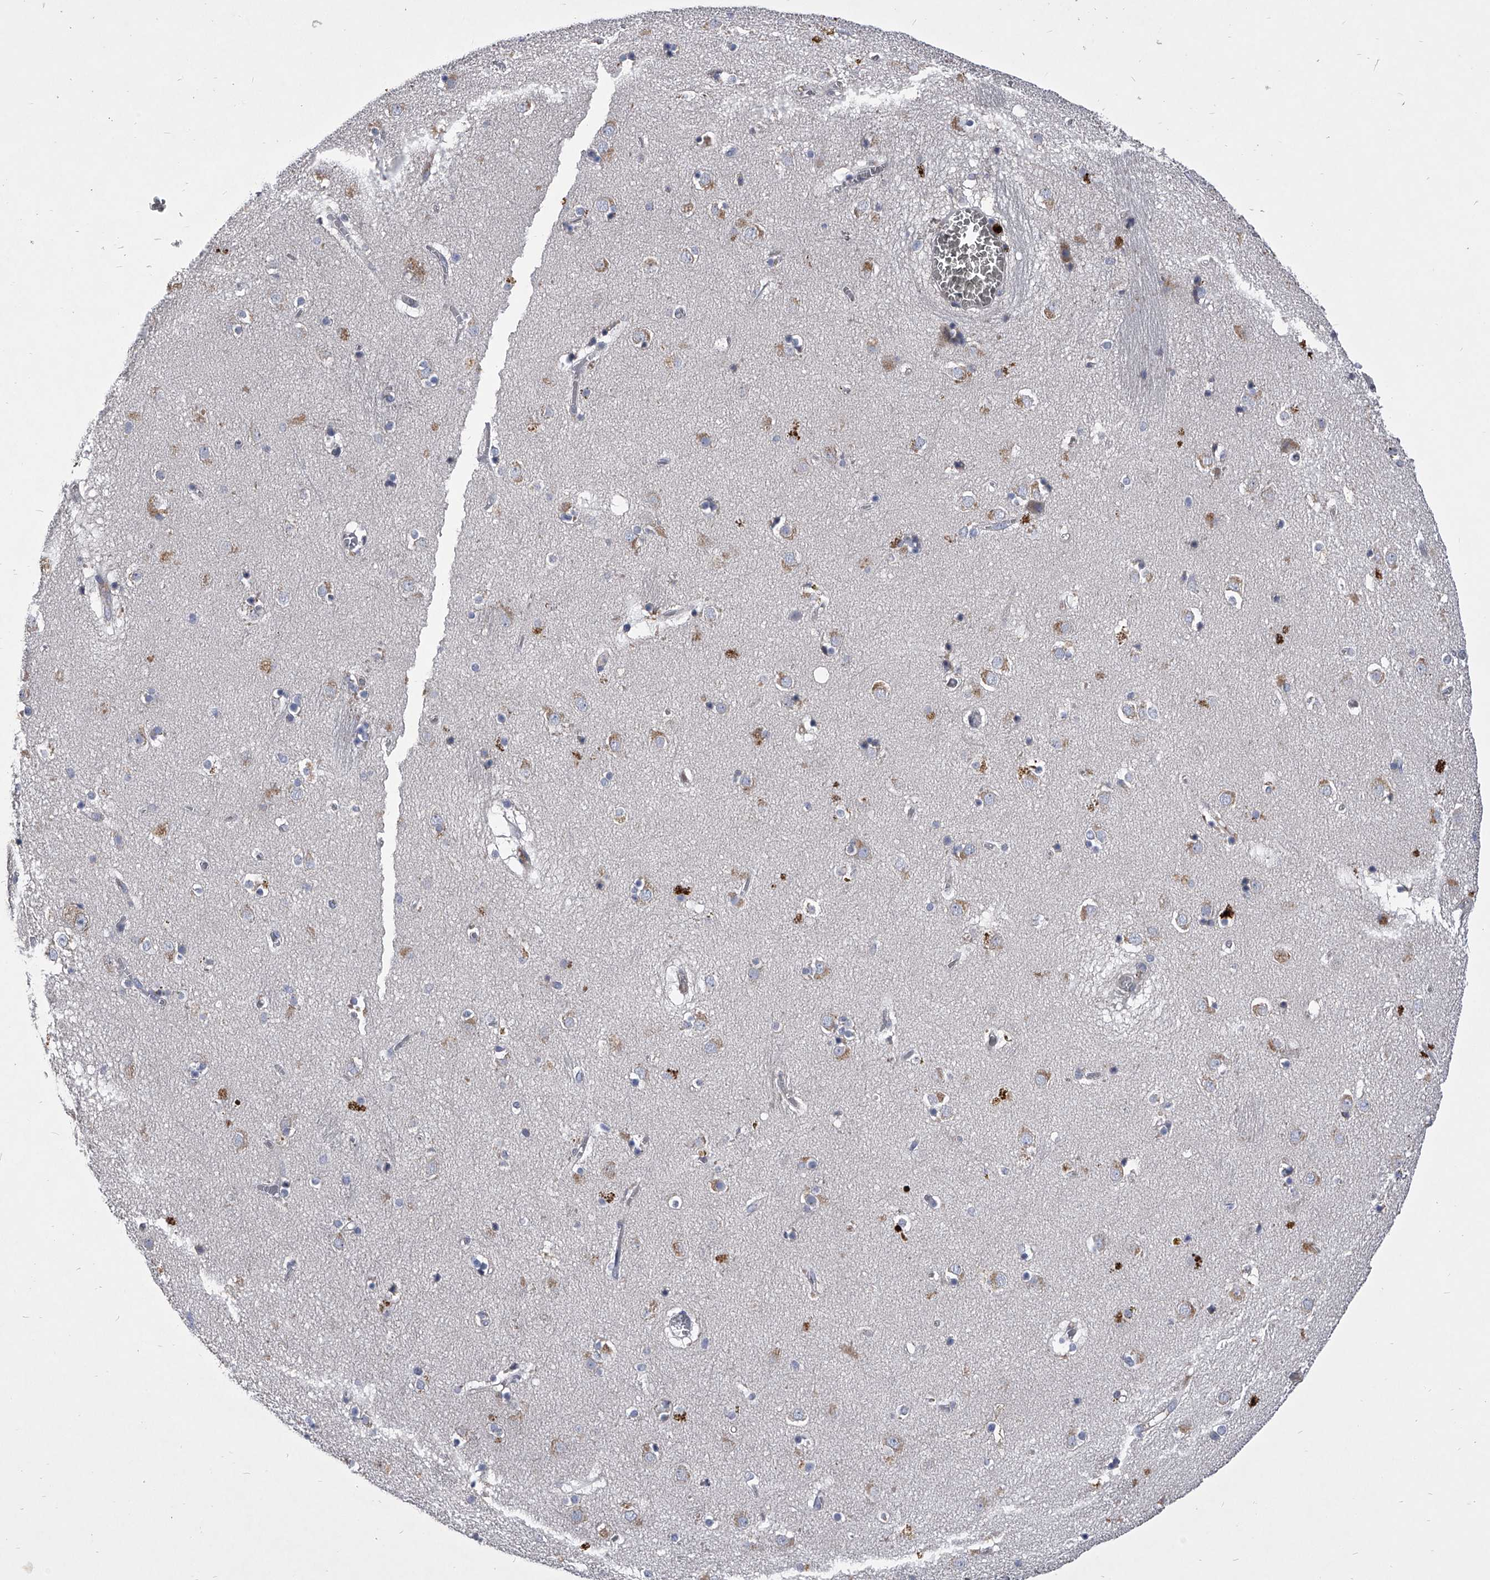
{"staining": {"intensity": "moderate", "quantity": "<25%", "location": "cytoplasmic/membranous"}, "tissue": "caudate", "cell_type": "Glial cells", "image_type": "normal", "snomed": [{"axis": "morphology", "description": "Normal tissue, NOS"}, {"axis": "topography", "description": "Lateral ventricle wall"}], "caption": "IHC histopathology image of normal human caudate stained for a protein (brown), which shows low levels of moderate cytoplasmic/membranous positivity in approximately <25% of glial cells.", "gene": "CCR4", "patient": {"sex": "male", "age": 70}}